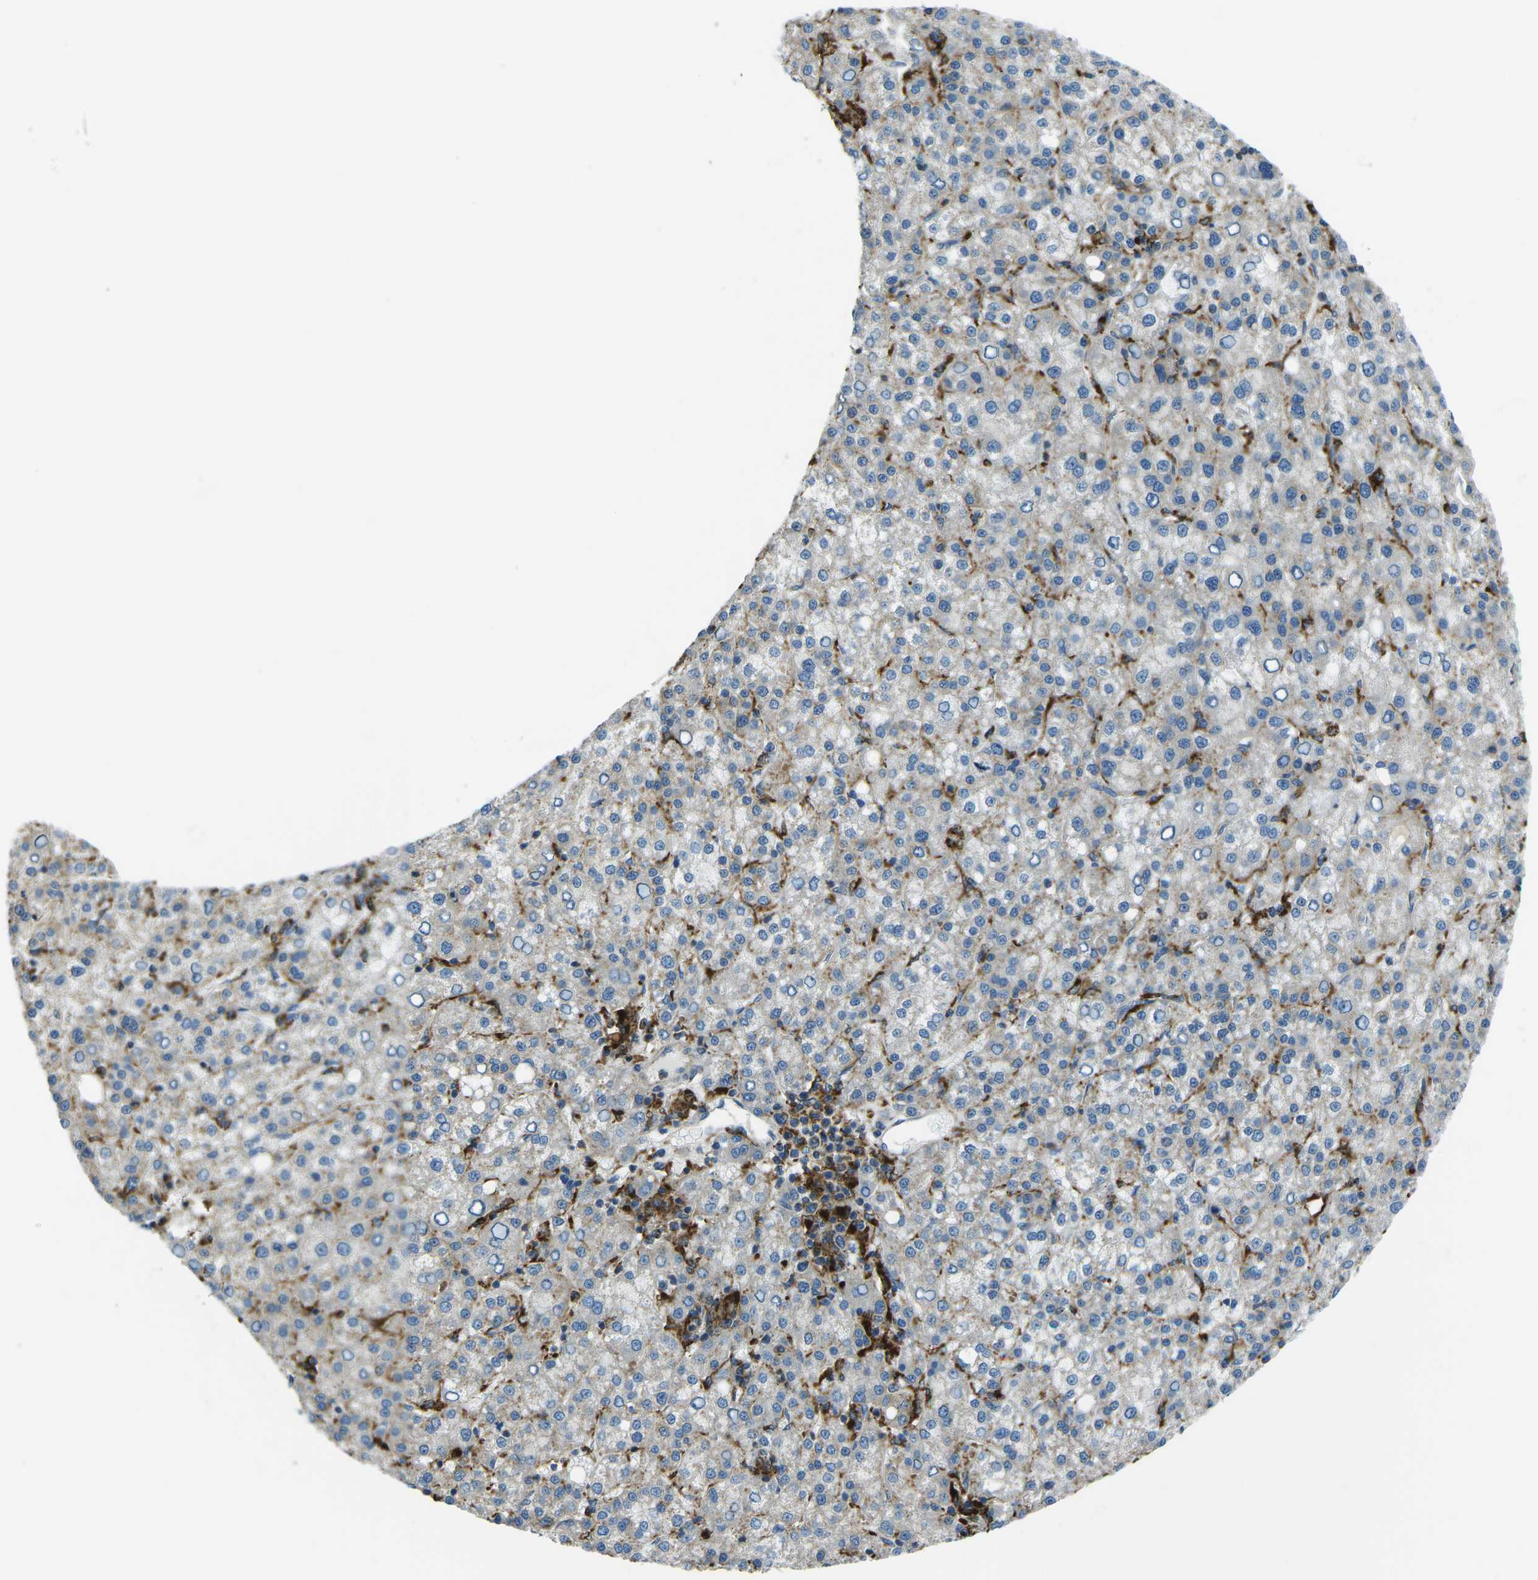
{"staining": {"intensity": "negative", "quantity": "none", "location": "none"}, "tissue": "liver cancer", "cell_type": "Tumor cells", "image_type": "cancer", "snomed": [{"axis": "morphology", "description": "Carcinoma, Hepatocellular, NOS"}, {"axis": "topography", "description": "Liver"}], "caption": "Human liver cancer stained for a protein using immunohistochemistry shows no staining in tumor cells.", "gene": "CDK17", "patient": {"sex": "female", "age": 58}}